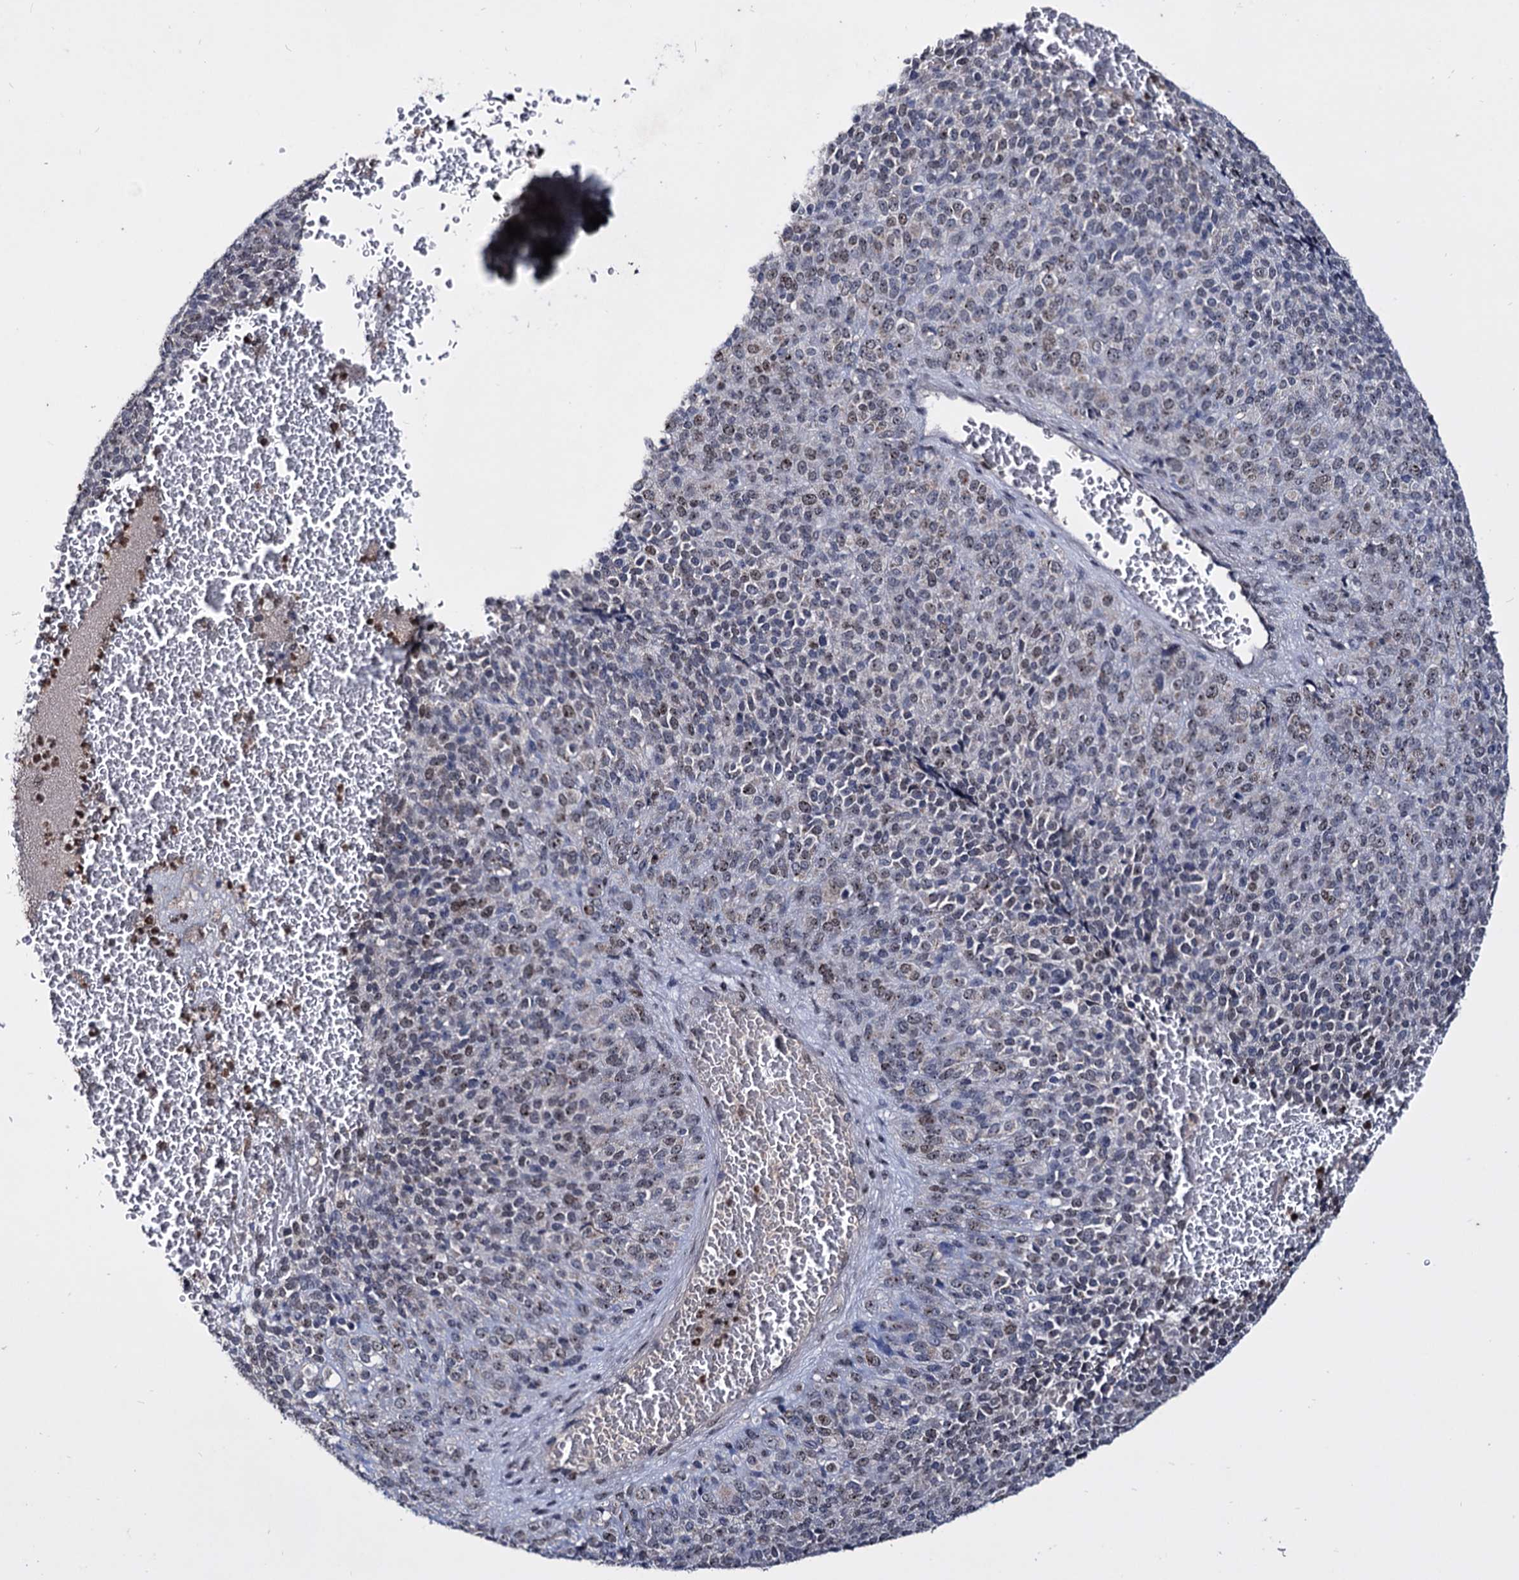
{"staining": {"intensity": "weak", "quantity": "25%-75%", "location": "nuclear"}, "tissue": "melanoma", "cell_type": "Tumor cells", "image_type": "cancer", "snomed": [{"axis": "morphology", "description": "Malignant melanoma, Metastatic site"}, {"axis": "topography", "description": "Brain"}], "caption": "Brown immunohistochemical staining in melanoma displays weak nuclear positivity in about 25%-75% of tumor cells.", "gene": "SMCHD1", "patient": {"sex": "female", "age": 56}}